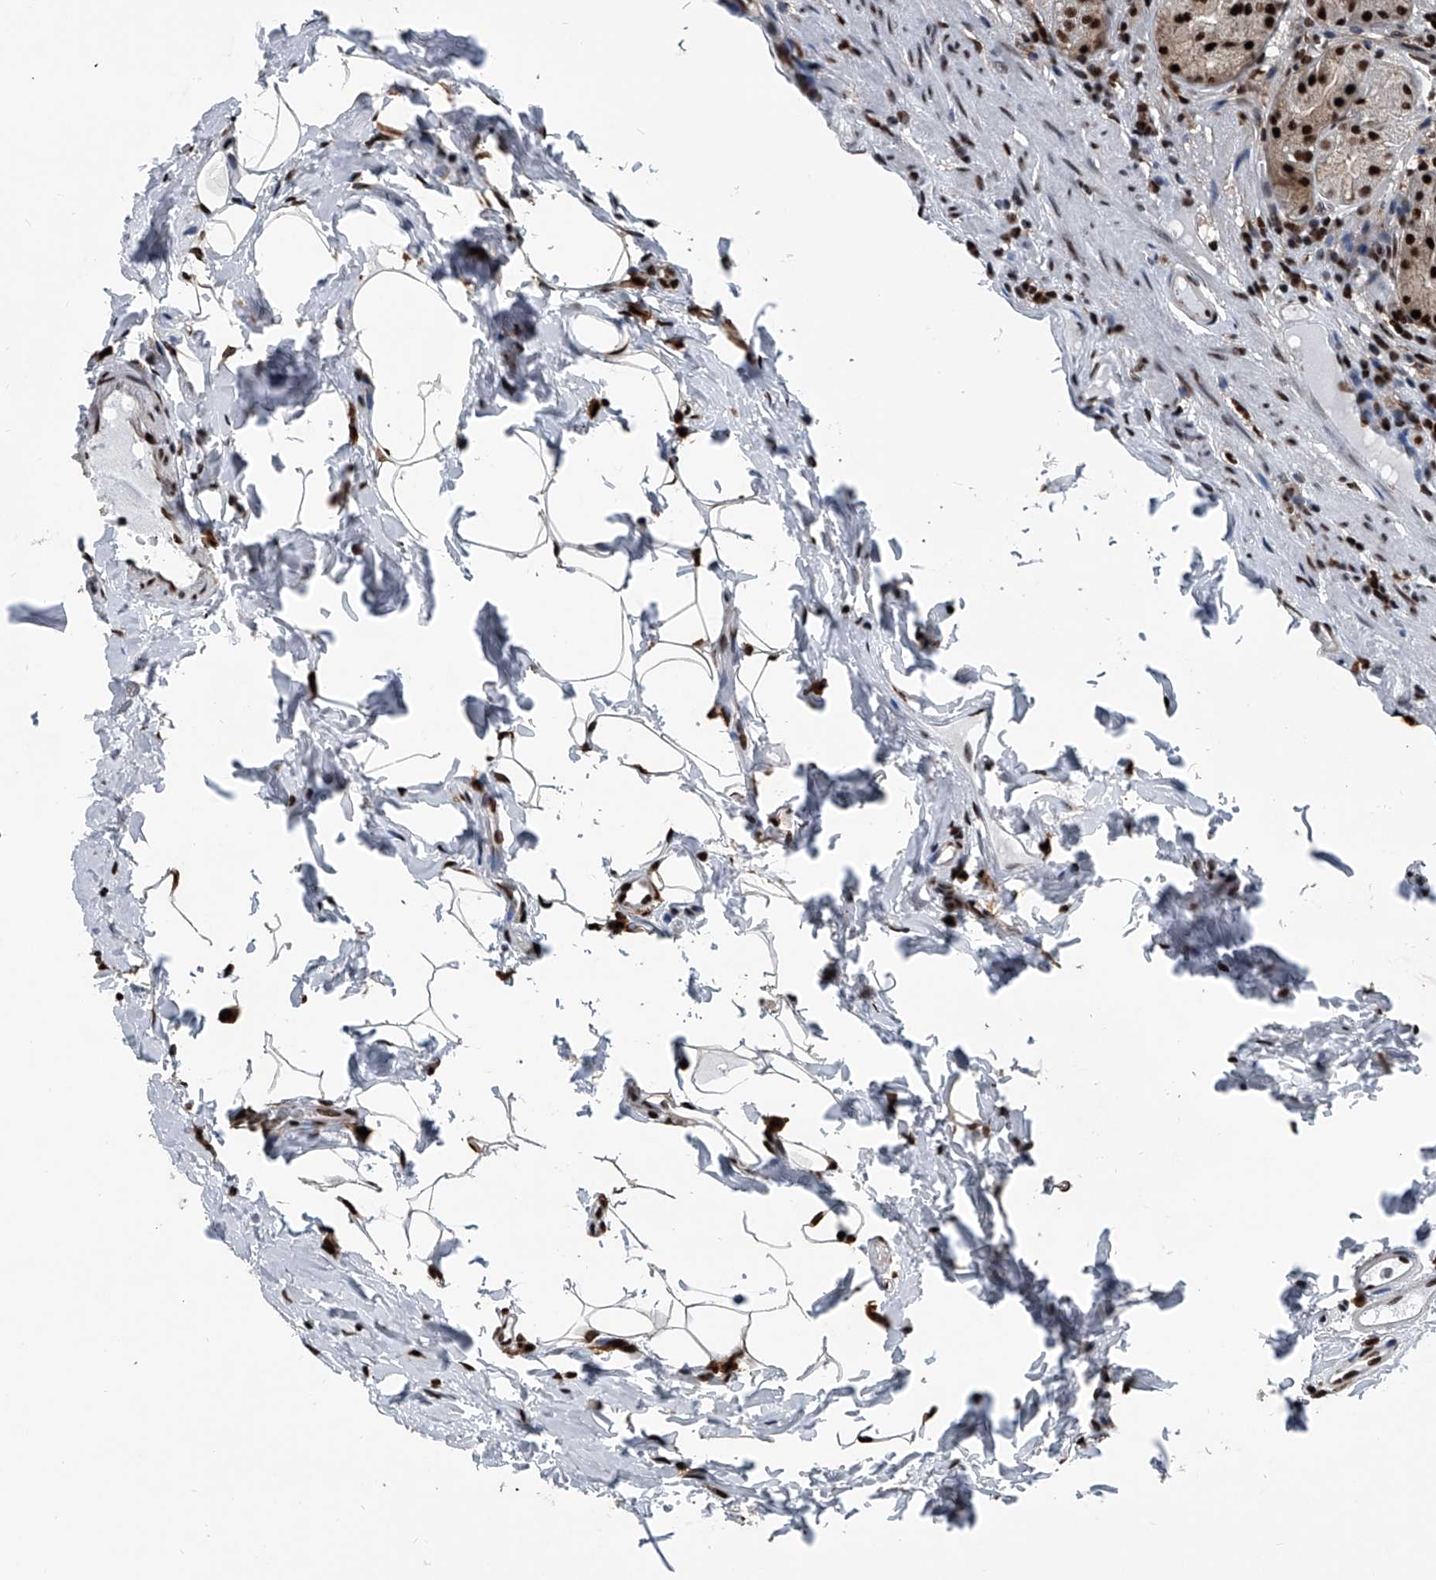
{"staining": {"intensity": "strong", "quantity": ">75%", "location": "nuclear"}, "tissue": "stomach", "cell_type": "Glandular cells", "image_type": "normal", "snomed": [{"axis": "morphology", "description": "Normal tissue, NOS"}, {"axis": "topography", "description": "Stomach, upper"}], "caption": "Brown immunohistochemical staining in unremarkable human stomach displays strong nuclear positivity in approximately >75% of glandular cells. The staining is performed using DAB (3,3'-diaminobenzidine) brown chromogen to label protein expression. The nuclei are counter-stained blue using hematoxylin.", "gene": "FKBP5", "patient": {"sex": "male", "age": 68}}